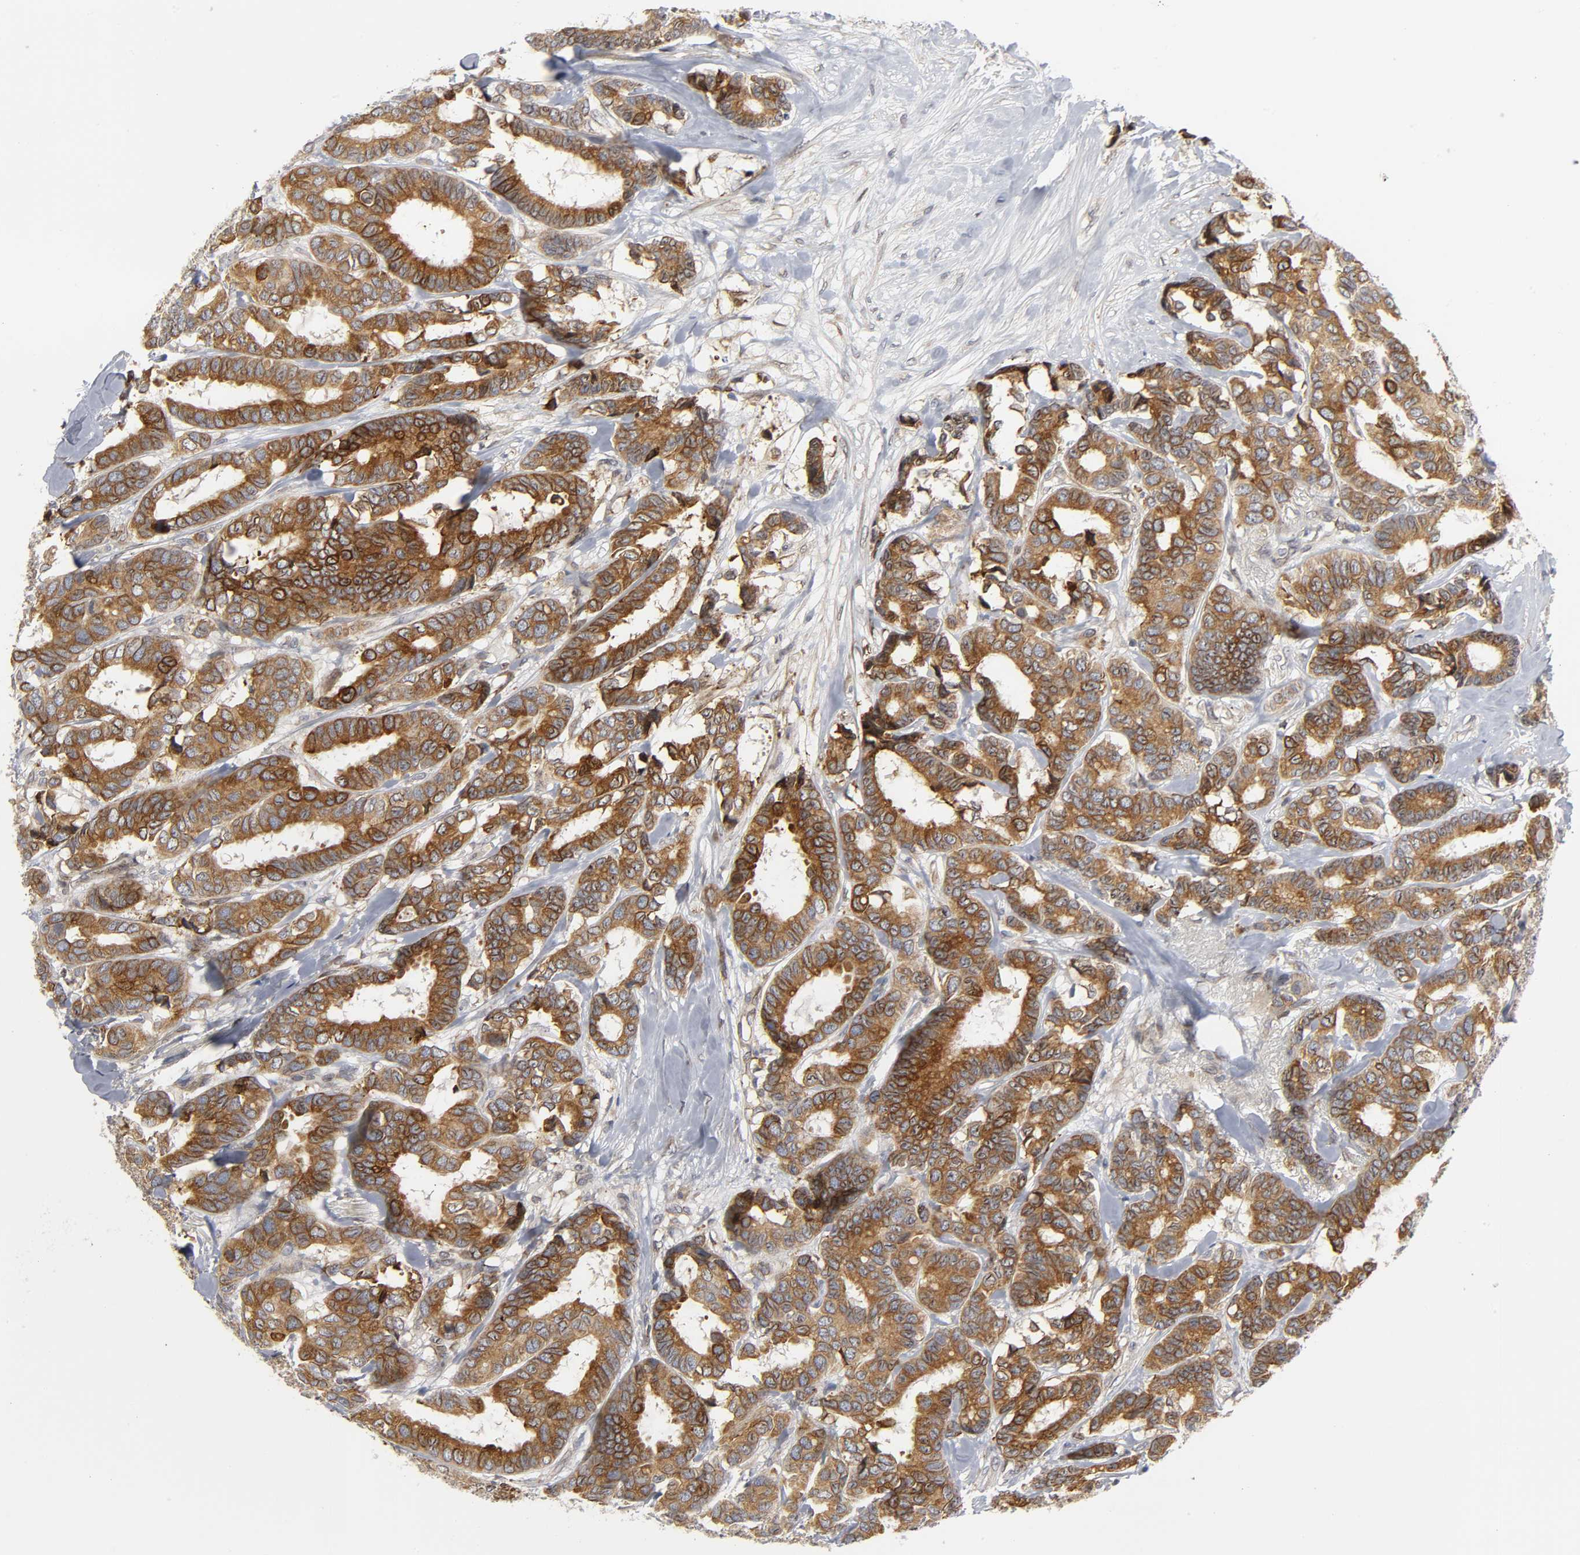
{"staining": {"intensity": "strong", "quantity": ">75%", "location": "cytoplasmic/membranous"}, "tissue": "breast cancer", "cell_type": "Tumor cells", "image_type": "cancer", "snomed": [{"axis": "morphology", "description": "Duct carcinoma"}, {"axis": "topography", "description": "Breast"}], "caption": "Immunohistochemistry (IHC) image of neoplastic tissue: breast cancer stained using IHC shows high levels of strong protein expression localized specifically in the cytoplasmic/membranous of tumor cells, appearing as a cytoplasmic/membranous brown color.", "gene": "ASB6", "patient": {"sex": "female", "age": 87}}